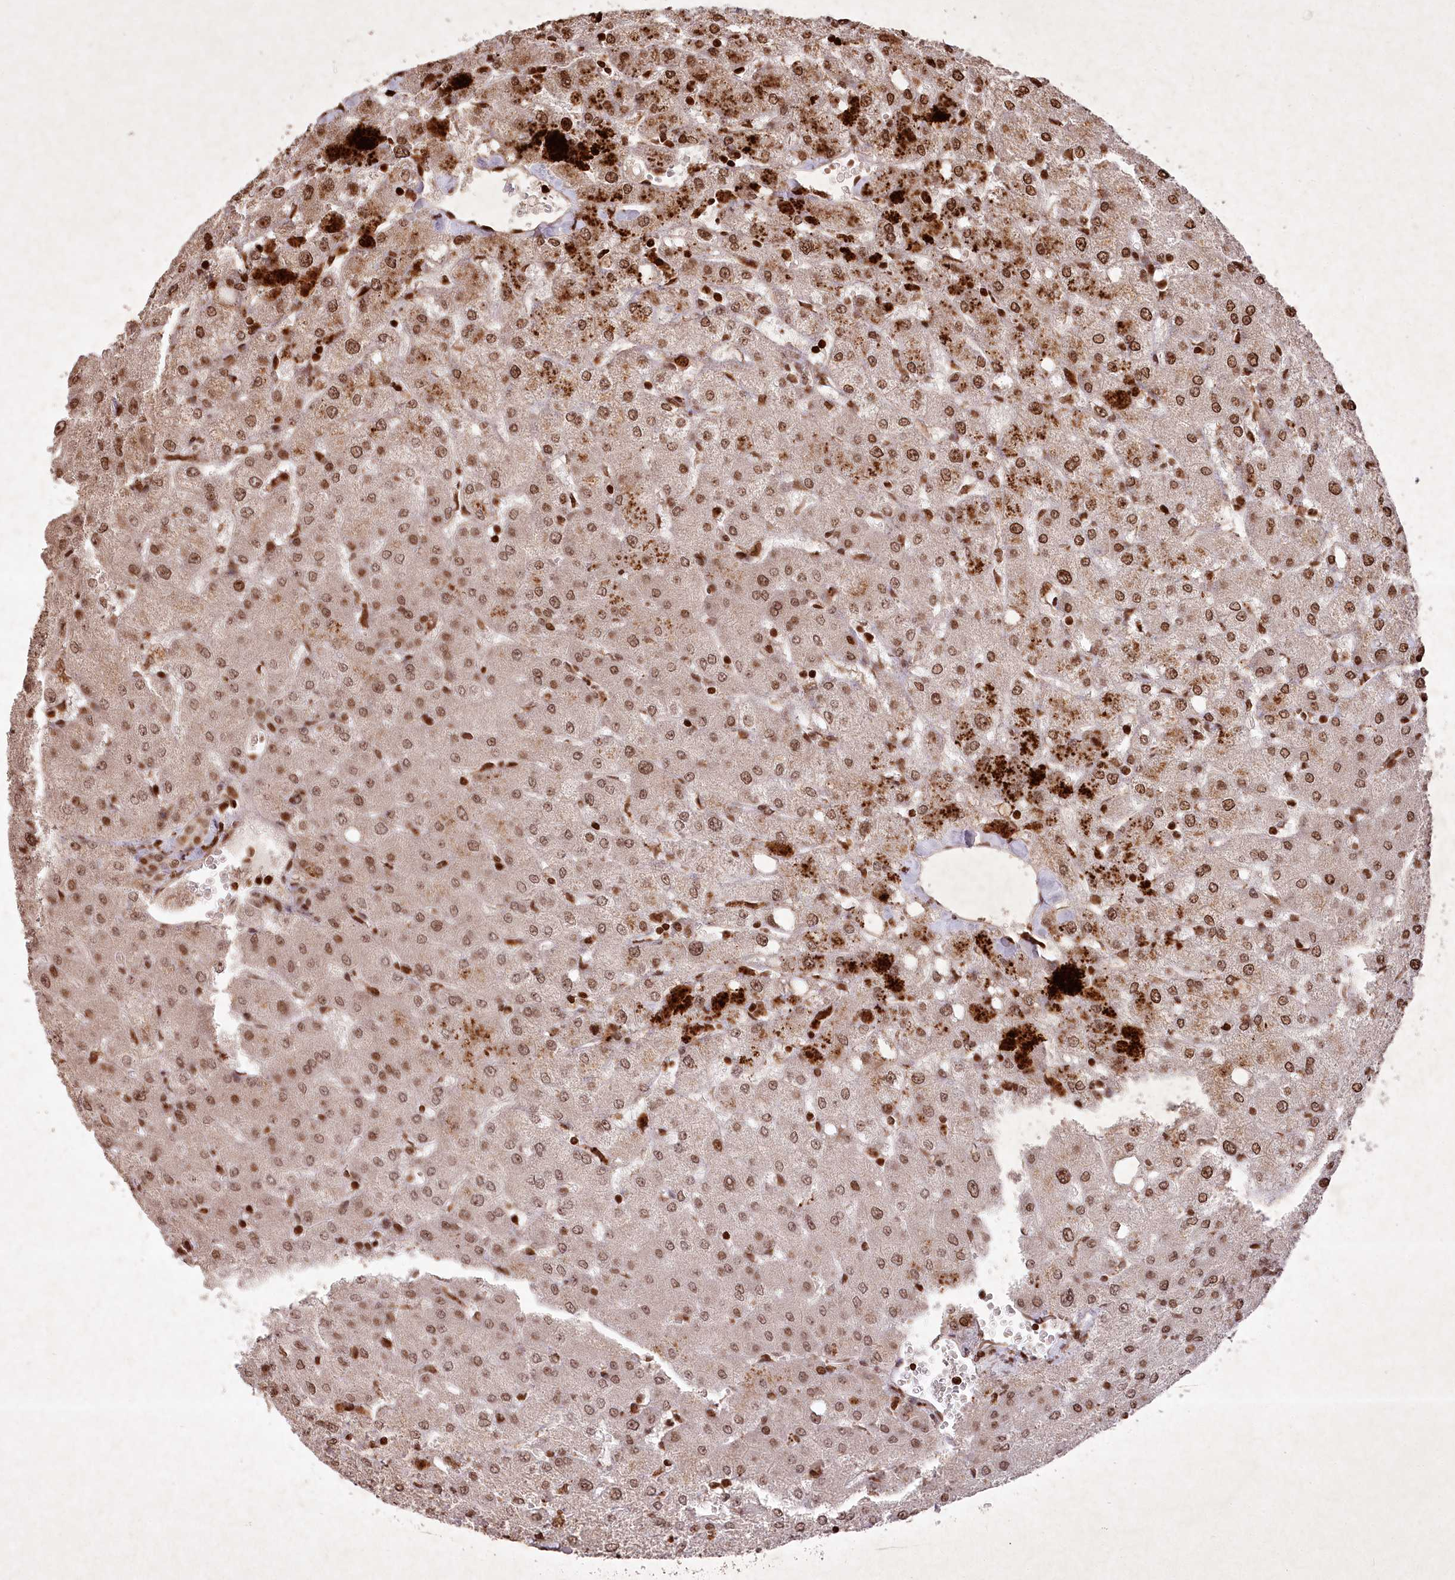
{"staining": {"intensity": "moderate", "quantity": ">75%", "location": "nuclear"}, "tissue": "liver", "cell_type": "Cholangiocytes", "image_type": "normal", "snomed": [{"axis": "morphology", "description": "Normal tissue, NOS"}, {"axis": "topography", "description": "Liver"}], "caption": "Cholangiocytes exhibit medium levels of moderate nuclear staining in about >75% of cells in unremarkable human liver. The staining was performed using DAB (3,3'-diaminobenzidine) to visualize the protein expression in brown, while the nuclei were stained in blue with hematoxylin (Magnification: 20x).", "gene": "CCSER2", "patient": {"sex": "female", "age": 54}}